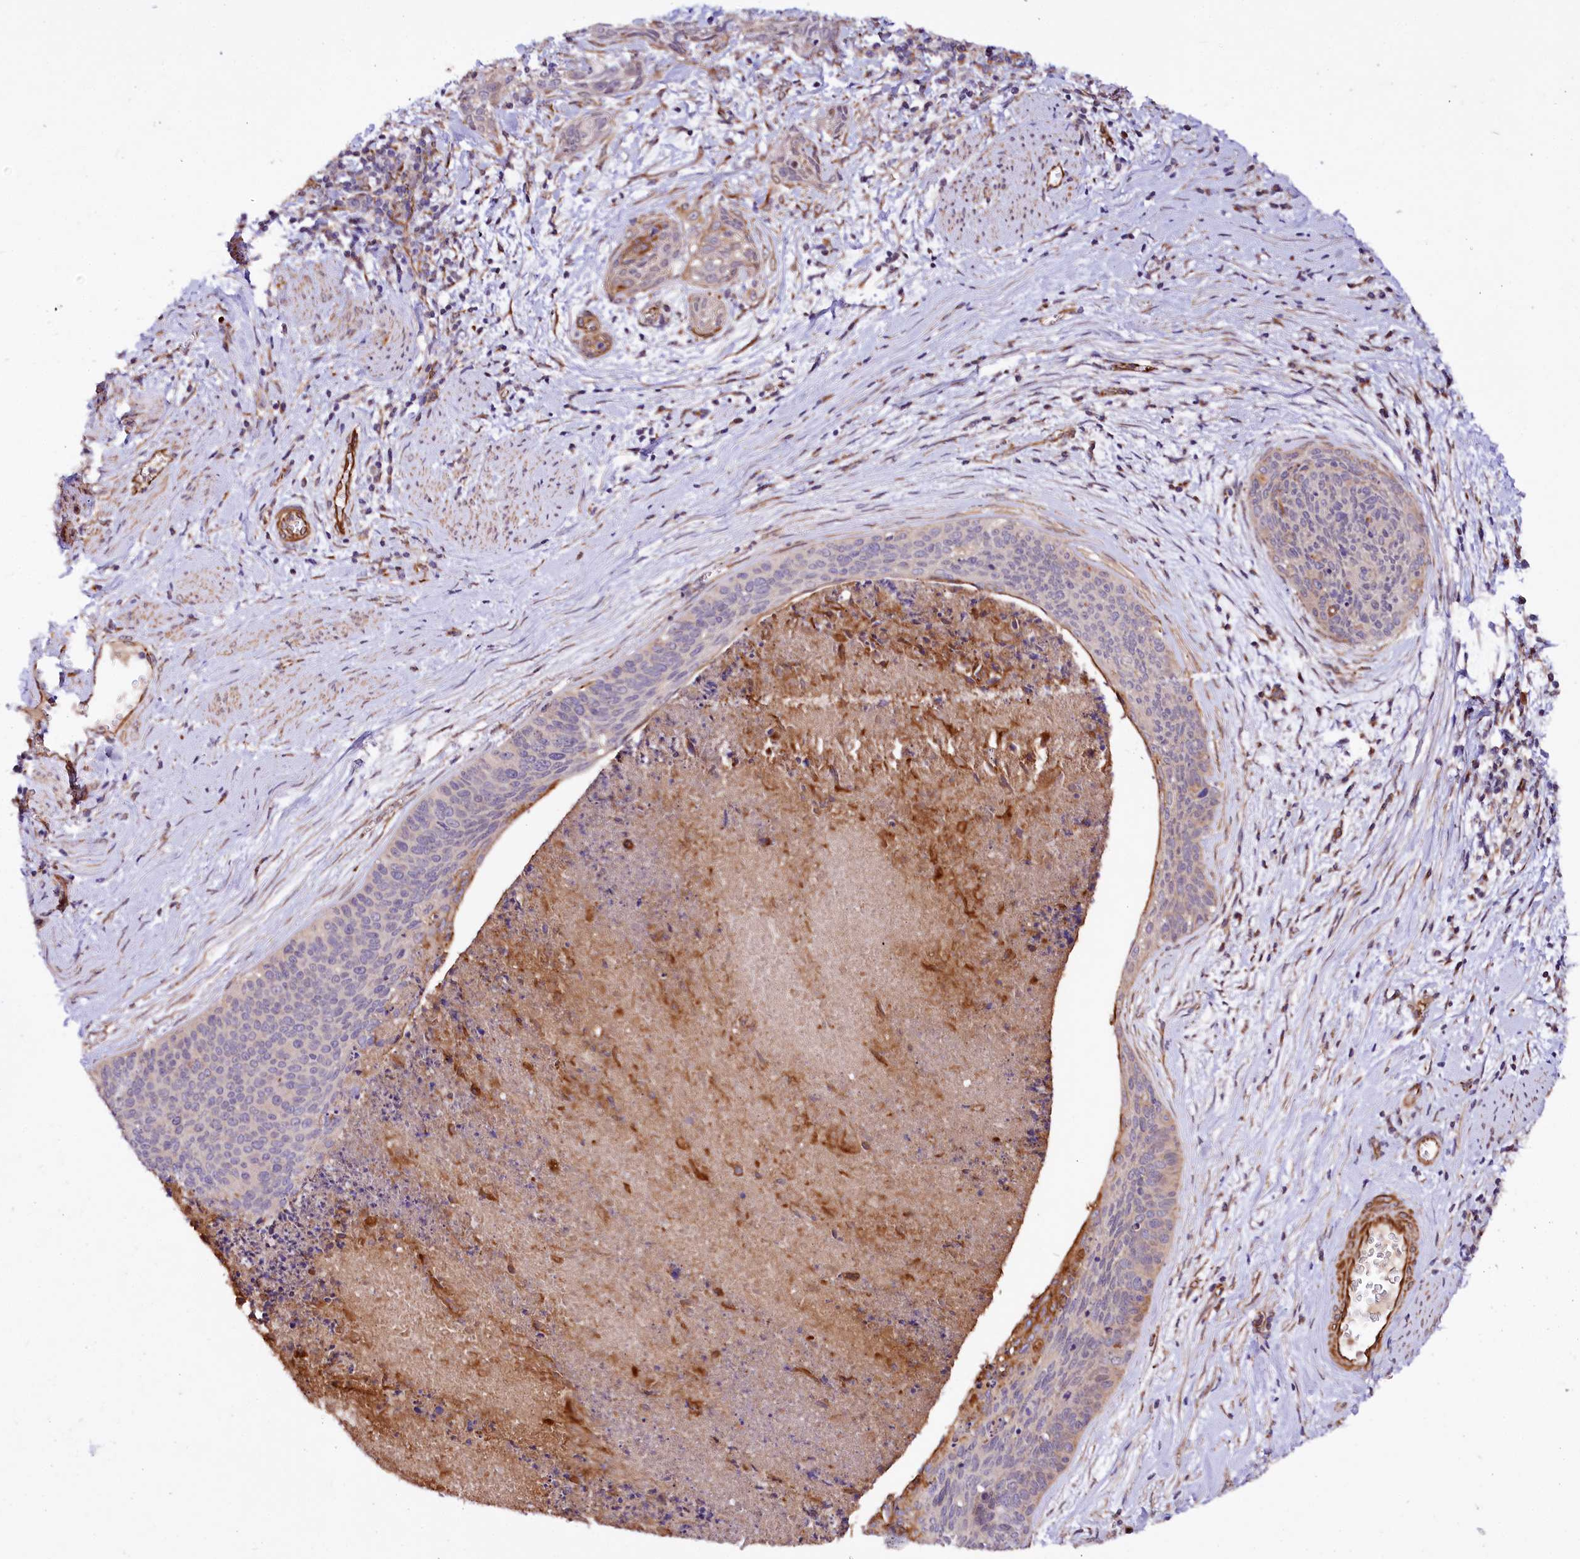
{"staining": {"intensity": "negative", "quantity": "none", "location": "none"}, "tissue": "cervical cancer", "cell_type": "Tumor cells", "image_type": "cancer", "snomed": [{"axis": "morphology", "description": "Squamous cell carcinoma, NOS"}, {"axis": "topography", "description": "Cervix"}], "caption": "A high-resolution photomicrograph shows immunohistochemistry (IHC) staining of cervical cancer (squamous cell carcinoma), which exhibits no significant expression in tumor cells.", "gene": "TTC12", "patient": {"sex": "female", "age": 55}}